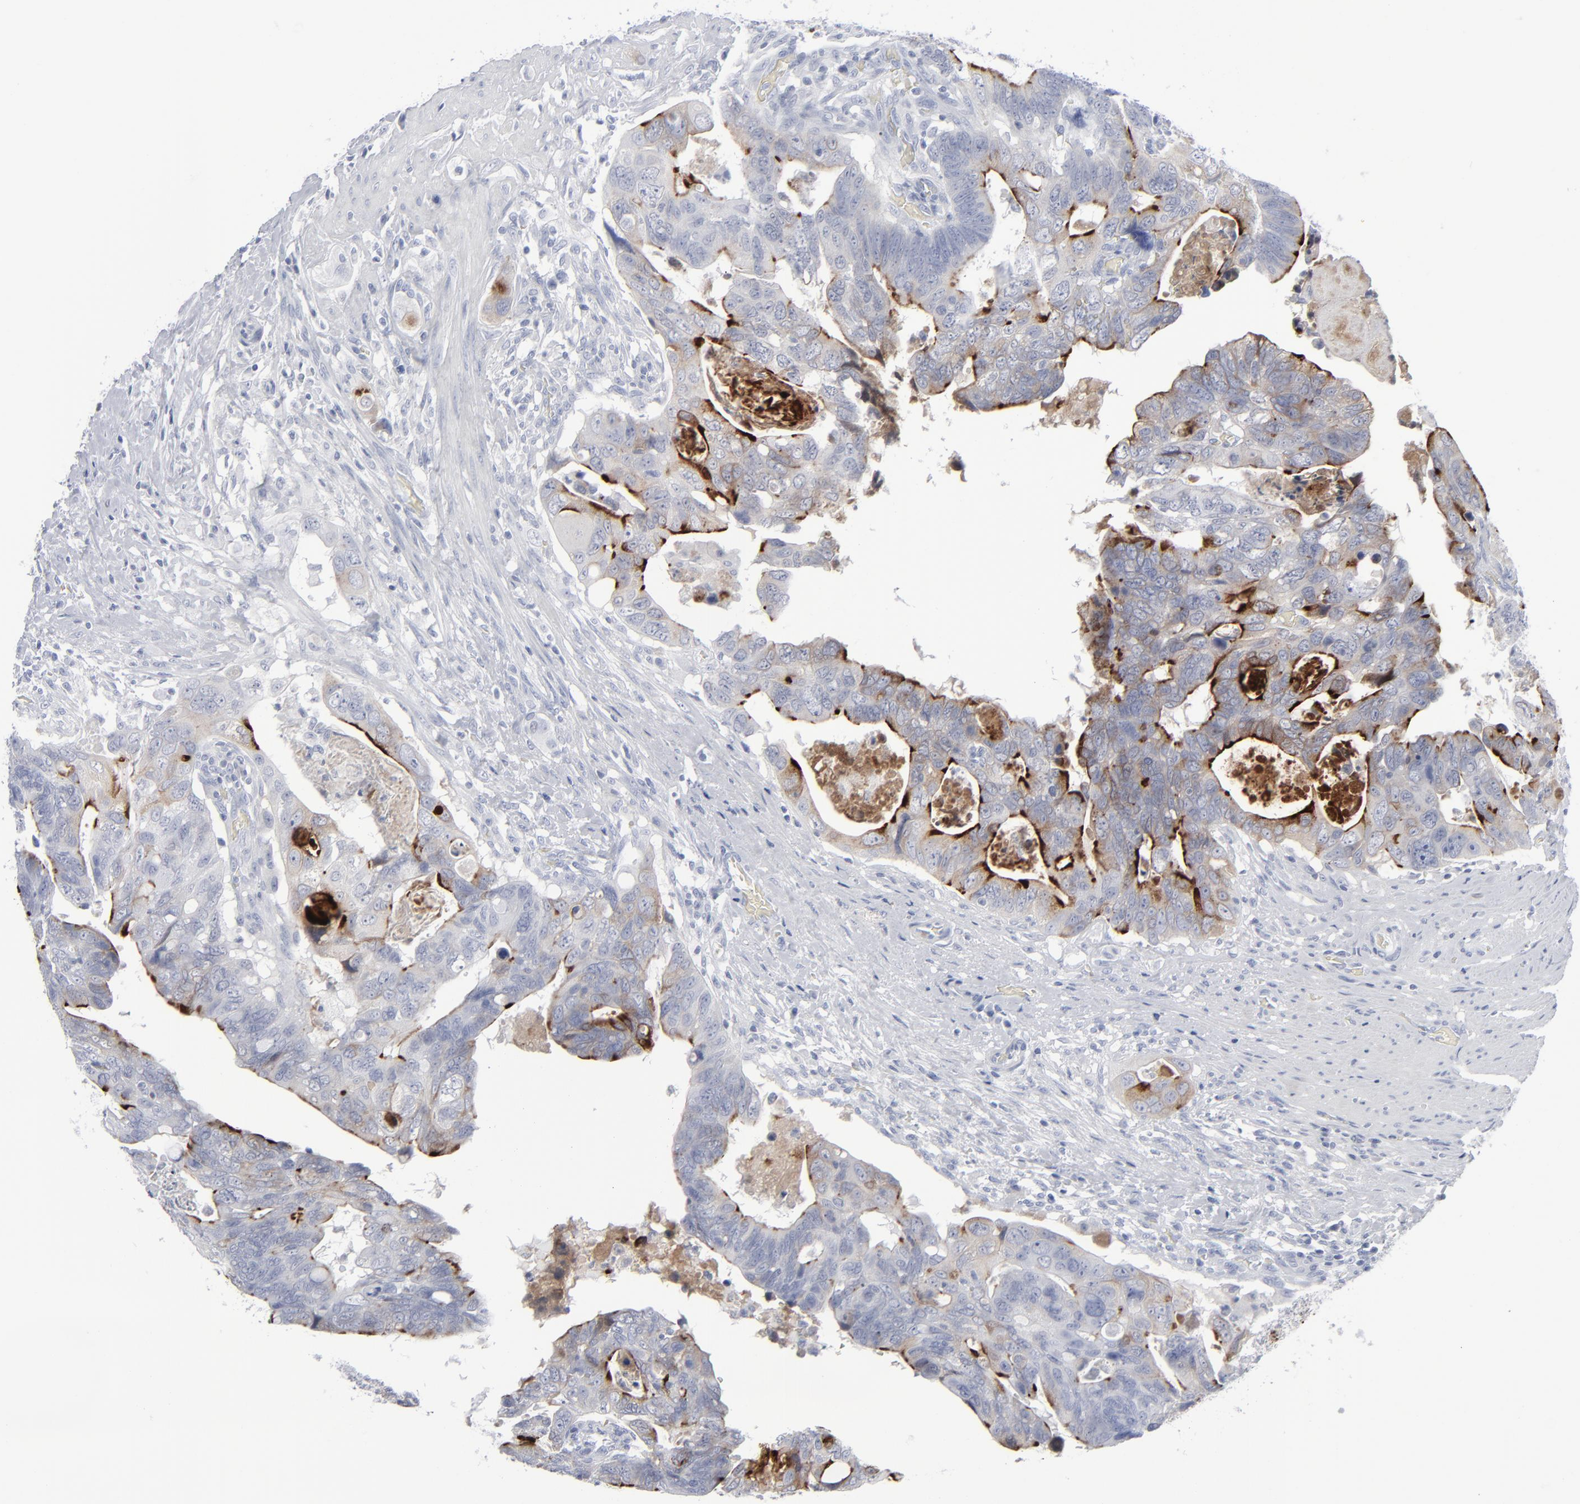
{"staining": {"intensity": "strong", "quantity": "25%-75%", "location": "cytoplasmic/membranous"}, "tissue": "colorectal cancer", "cell_type": "Tumor cells", "image_type": "cancer", "snomed": [{"axis": "morphology", "description": "Adenocarcinoma, NOS"}, {"axis": "topography", "description": "Rectum"}], "caption": "Protein staining shows strong cytoplasmic/membranous staining in approximately 25%-75% of tumor cells in colorectal cancer (adenocarcinoma). Ihc stains the protein of interest in brown and the nuclei are stained blue.", "gene": "MSLN", "patient": {"sex": "male", "age": 53}}